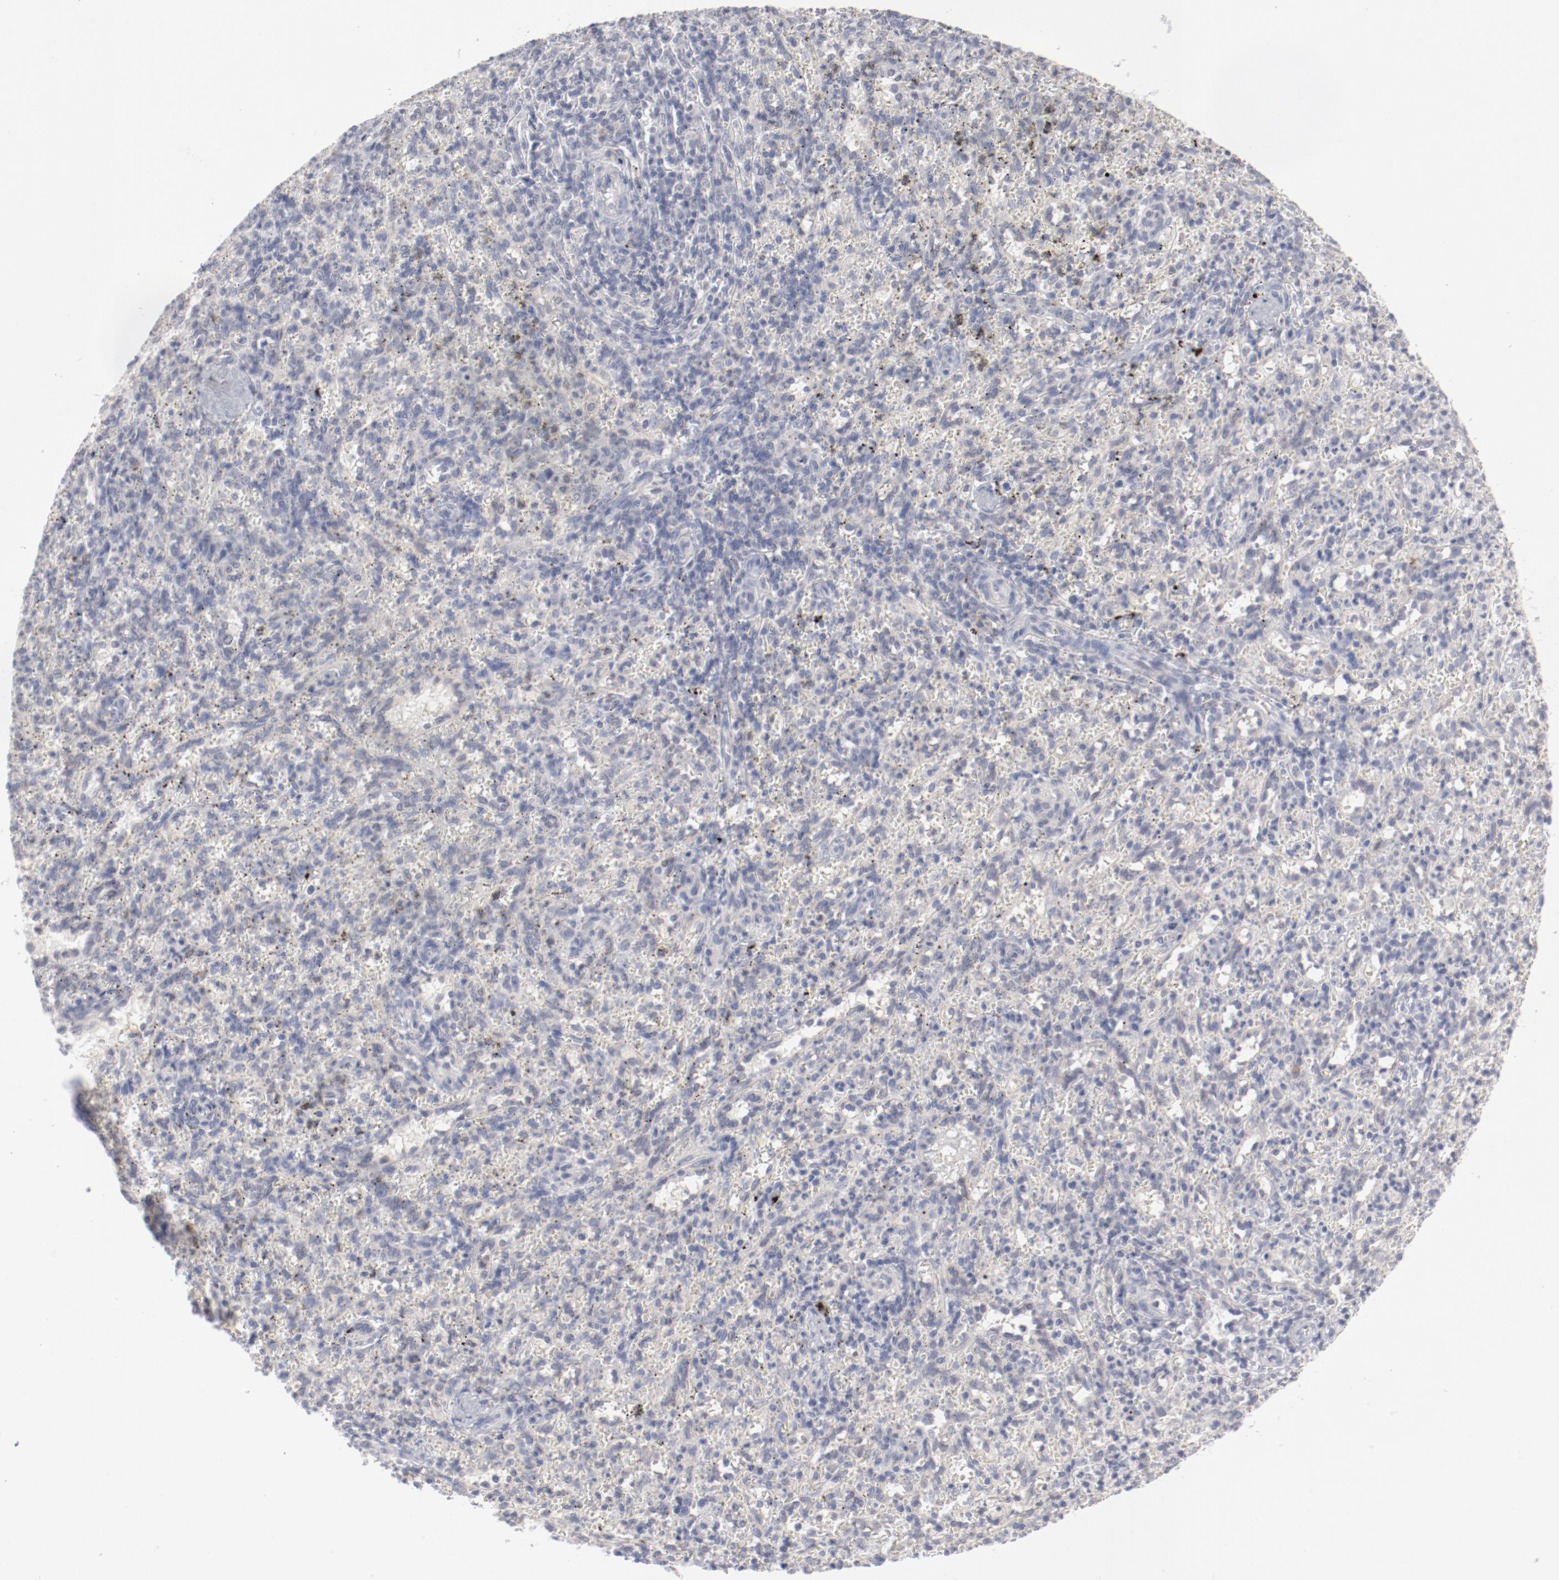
{"staining": {"intensity": "negative", "quantity": "none", "location": "none"}, "tissue": "spleen", "cell_type": "Cells in red pulp", "image_type": "normal", "snomed": [{"axis": "morphology", "description": "Normal tissue, NOS"}, {"axis": "topography", "description": "Spleen"}], "caption": "The immunohistochemistry micrograph has no significant expression in cells in red pulp of spleen.", "gene": "SH3BGR", "patient": {"sex": "female", "age": 10}}